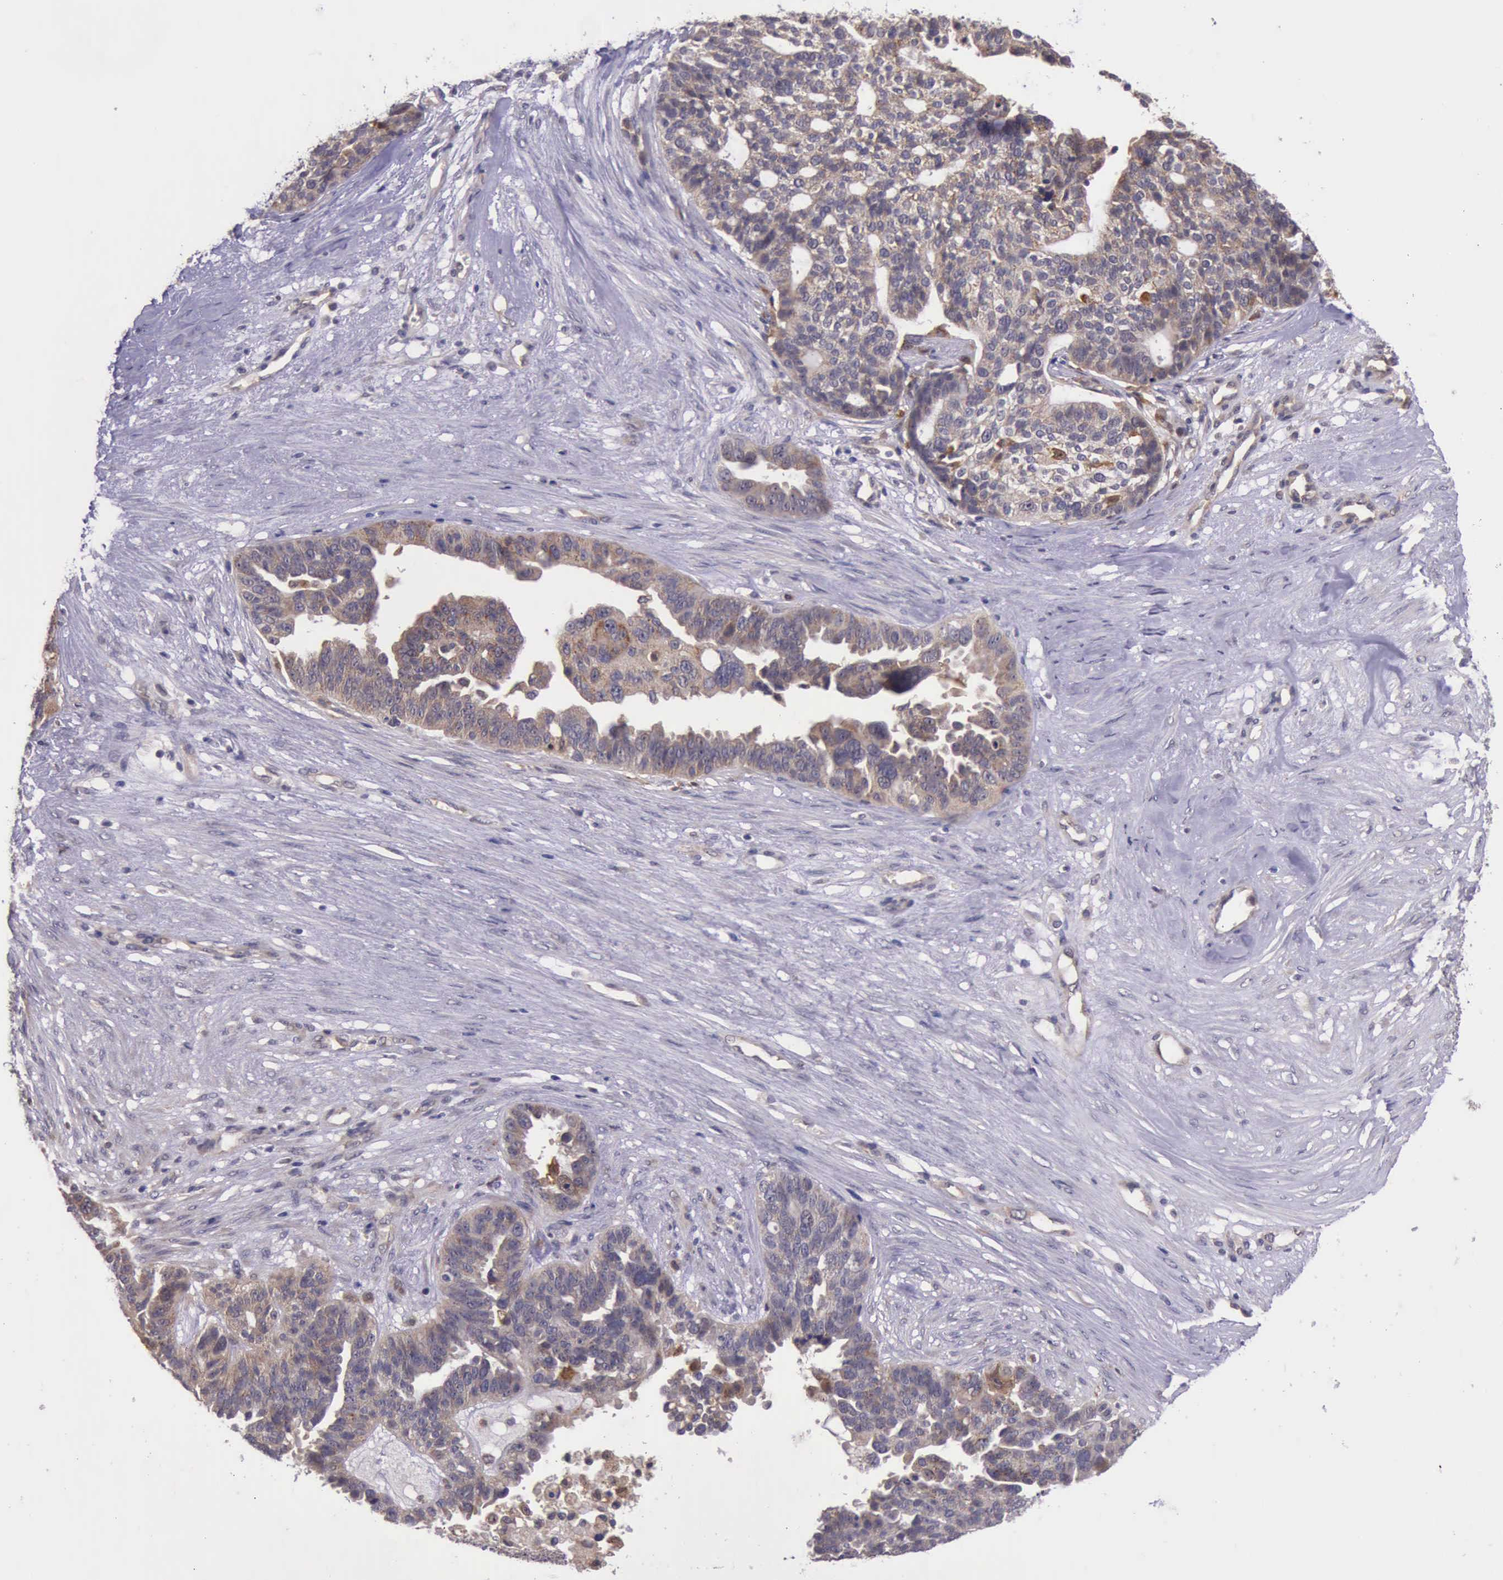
{"staining": {"intensity": "weak", "quantity": ">75%", "location": "cytoplasmic/membranous"}, "tissue": "ovarian cancer", "cell_type": "Tumor cells", "image_type": "cancer", "snomed": [{"axis": "morphology", "description": "Cystadenocarcinoma, serous, NOS"}, {"axis": "topography", "description": "Ovary"}], "caption": "Protein expression analysis of ovarian cancer (serous cystadenocarcinoma) reveals weak cytoplasmic/membranous expression in approximately >75% of tumor cells.", "gene": "PLEK2", "patient": {"sex": "female", "age": 59}}